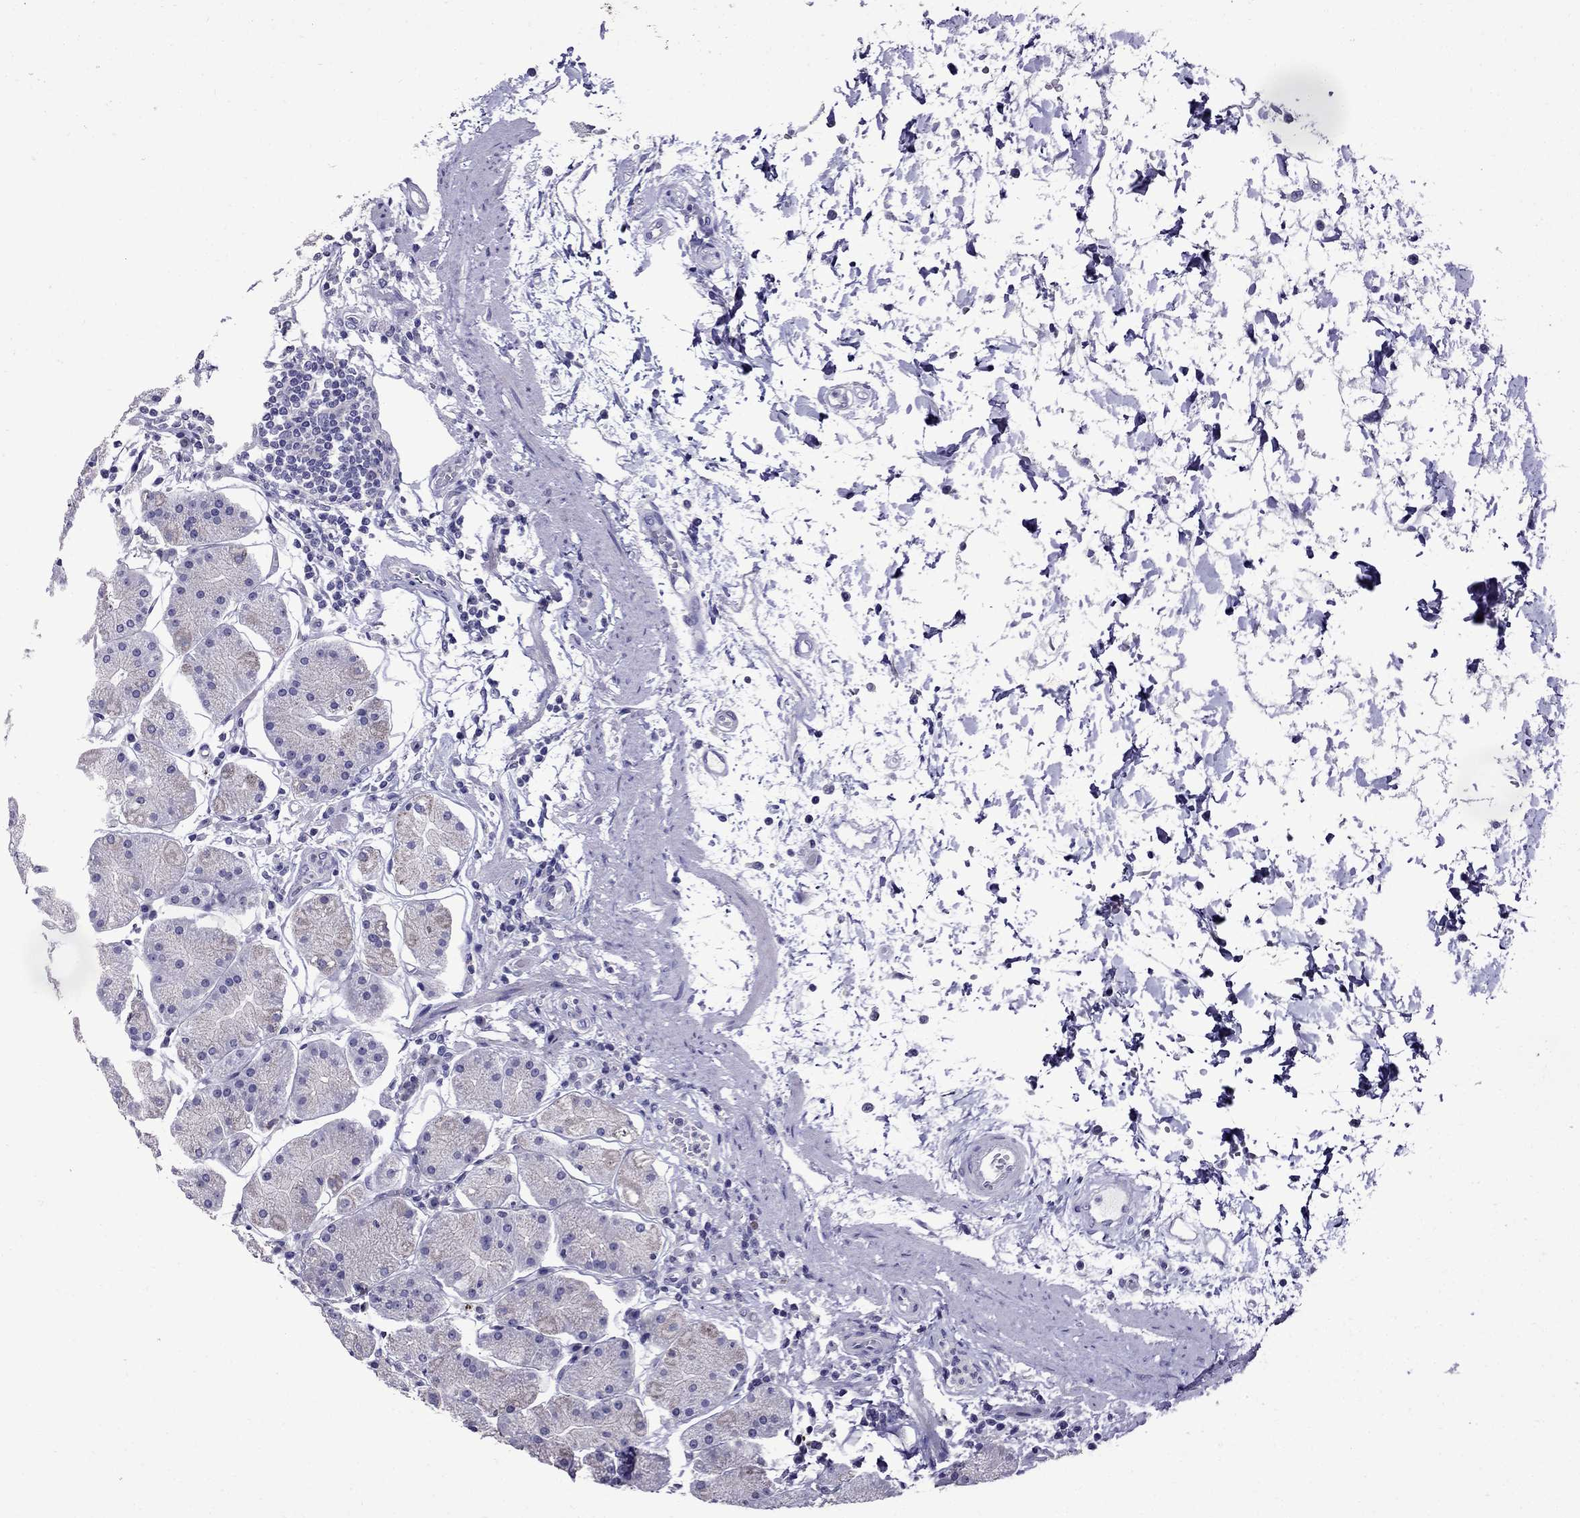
{"staining": {"intensity": "weak", "quantity": "<25%", "location": "cytoplasmic/membranous"}, "tissue": "stomach", "cell_type": "Glandular cells", "image_type": "normal", "snomed": [{"axis": "morphology", "description": "Normal tissue, NOS"}, {"axis": "topography", "description": "Stomach"}], "caption": "Photomicrograph shows no significant protein expression in glandular cells of unremarkable stomach. (DAB (3,3'-diaminobenzidine) immunohistochemistry visualized using brightfield microscopy, high magnification).", "gene": "OXCT2", "patient": {"sex": "male", "age": 54}}